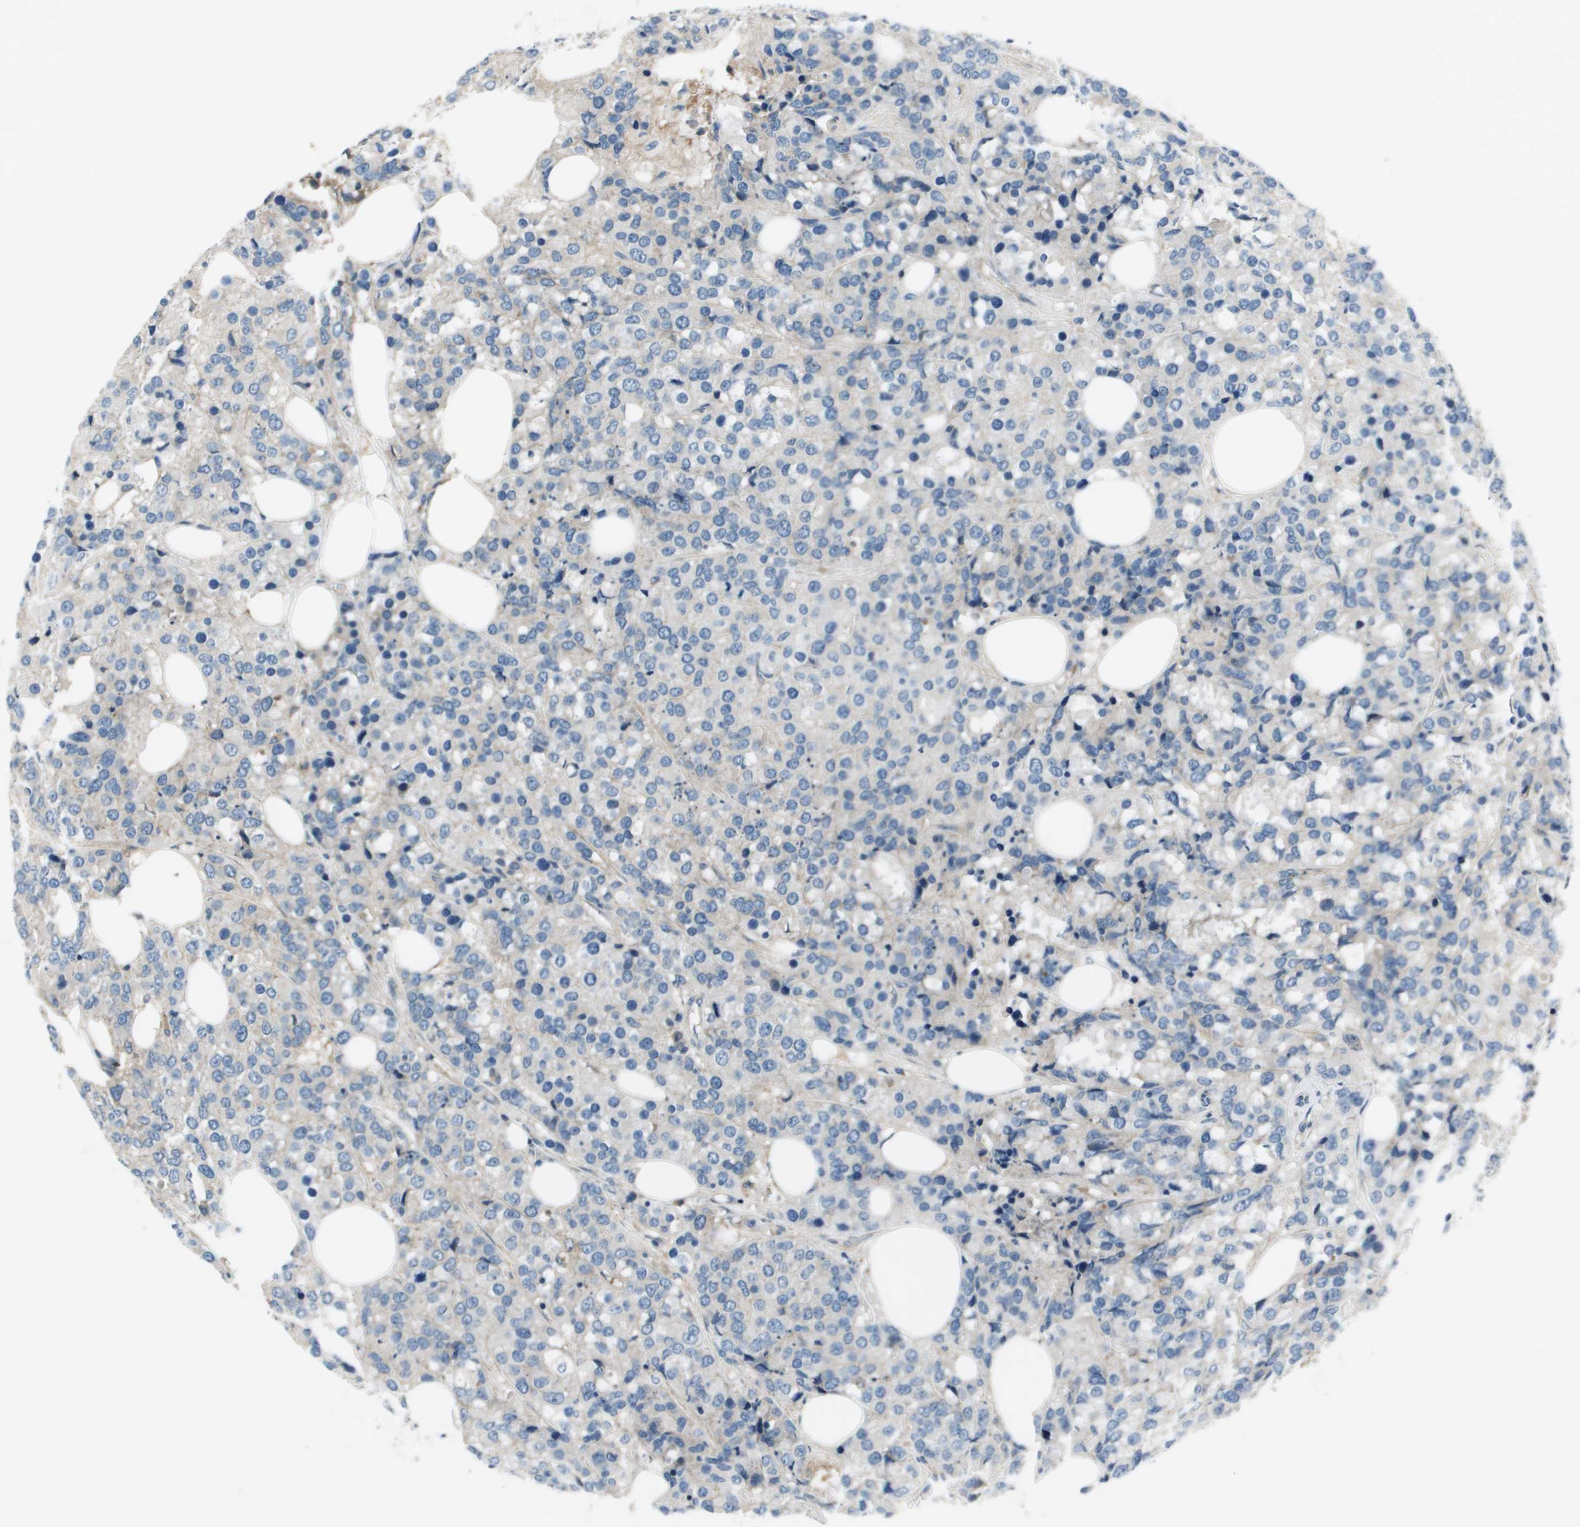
{"staining": {"intensity": "weak", "quantity": "<25%", "location": "cytoplasmic/membranous"}, "tissue": "breast cancer", "cell_type": "Tumor cells", "image_type": "cancer", "snomed": [{"axis": "morphology", "description": "Lobular carcinoma"}, {"axis": "topography", "description": "Breast"}], "caption": "IHC of breast cancer (lobular carcinoma) demonstrates no positivity in tumor cells.", "gene": "PCOLCE", "patient": {"sex": "female", "age": 59}}